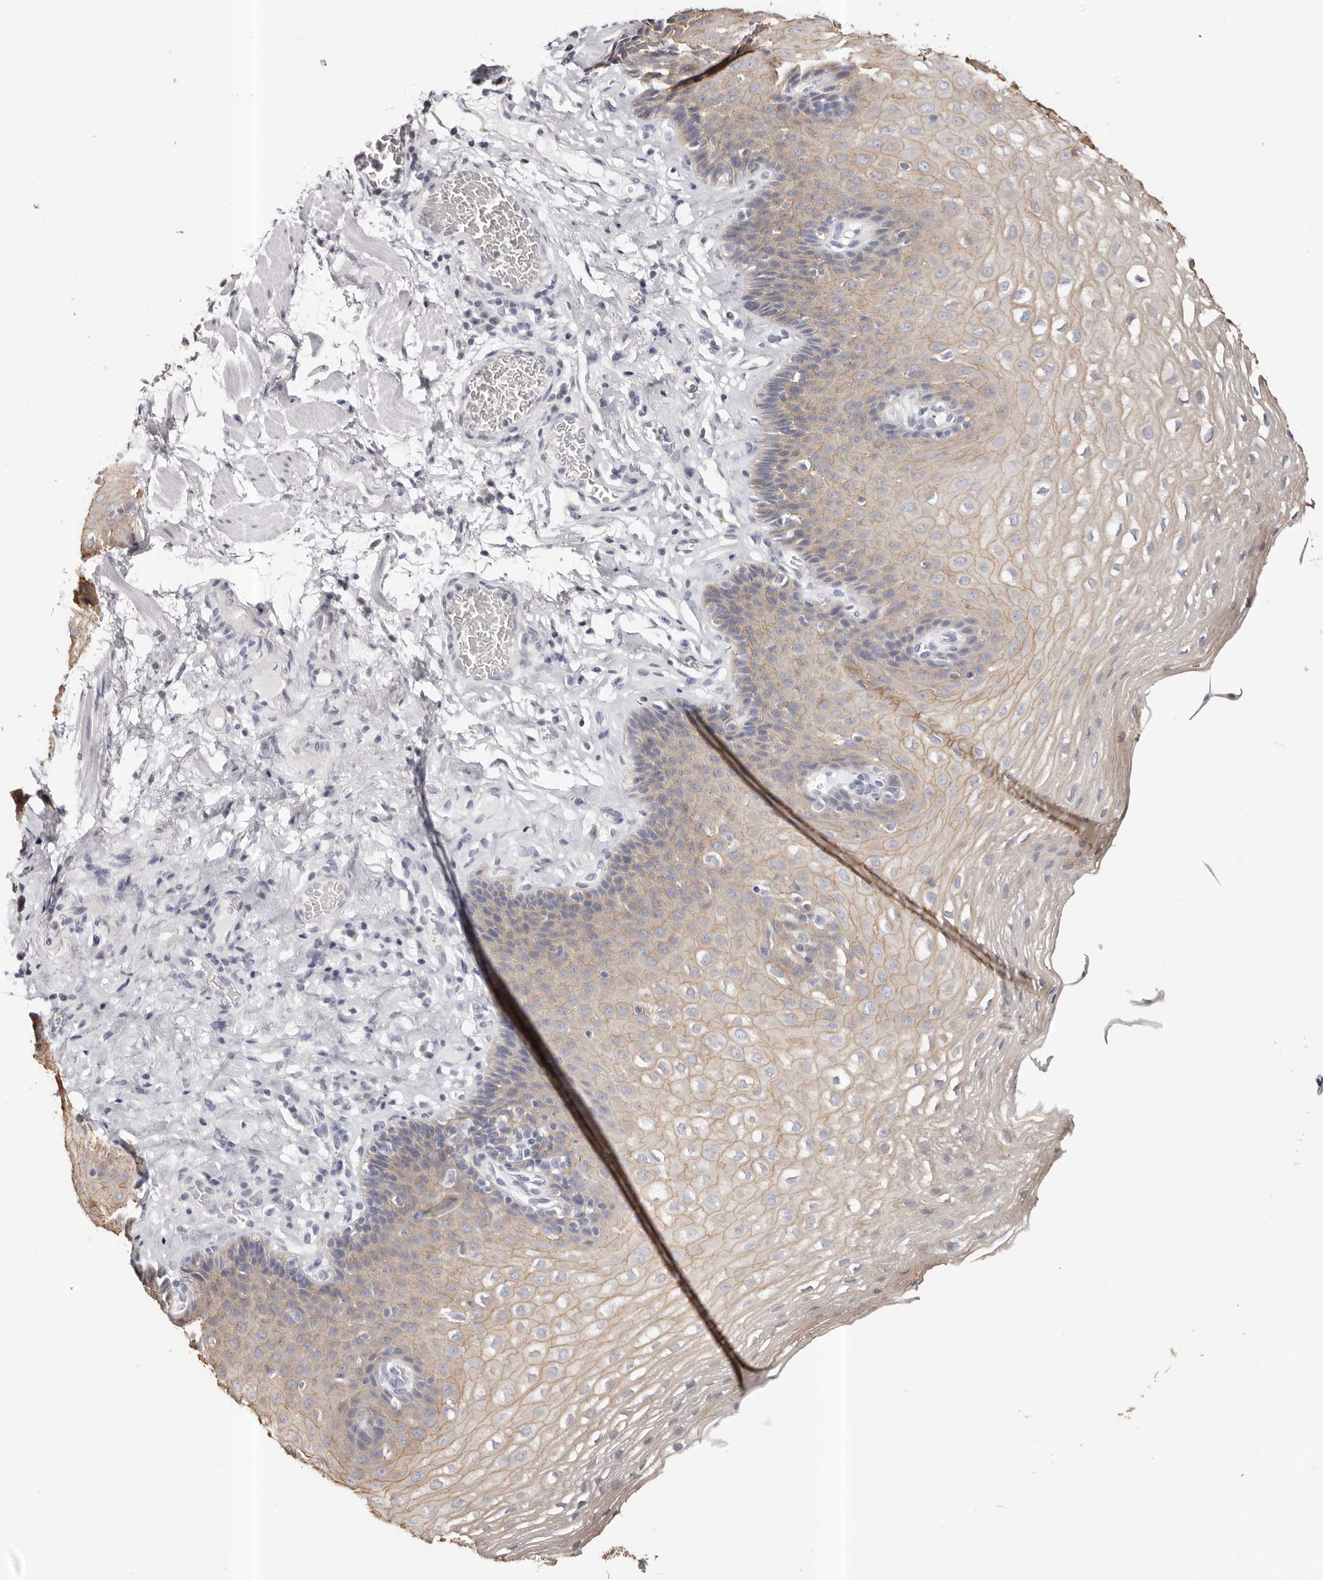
{"staining": {"intensity": "weak", "quantity": "25%-75%", "location": "cytoplasmic/membranous"}, "tissue": "esophagus", "cell_type": "Squamous epithelial cells", "image_type": "normal", "snomed": [{"axis": "morphology", "description": "Normal tissue, NOS"}, {"axis": "topography", "description": "Esophagus"}], "caption": "This photomicrograph exhibits immunohistochemistry (IHC) staining of unremarkable human esophagus, with low weak cytoplasmic/membranous staining in approximately 25%-75% of squamous epithelial cells.", "gene": "ROM1", "patient": {"sex": "female", "age": 66}}